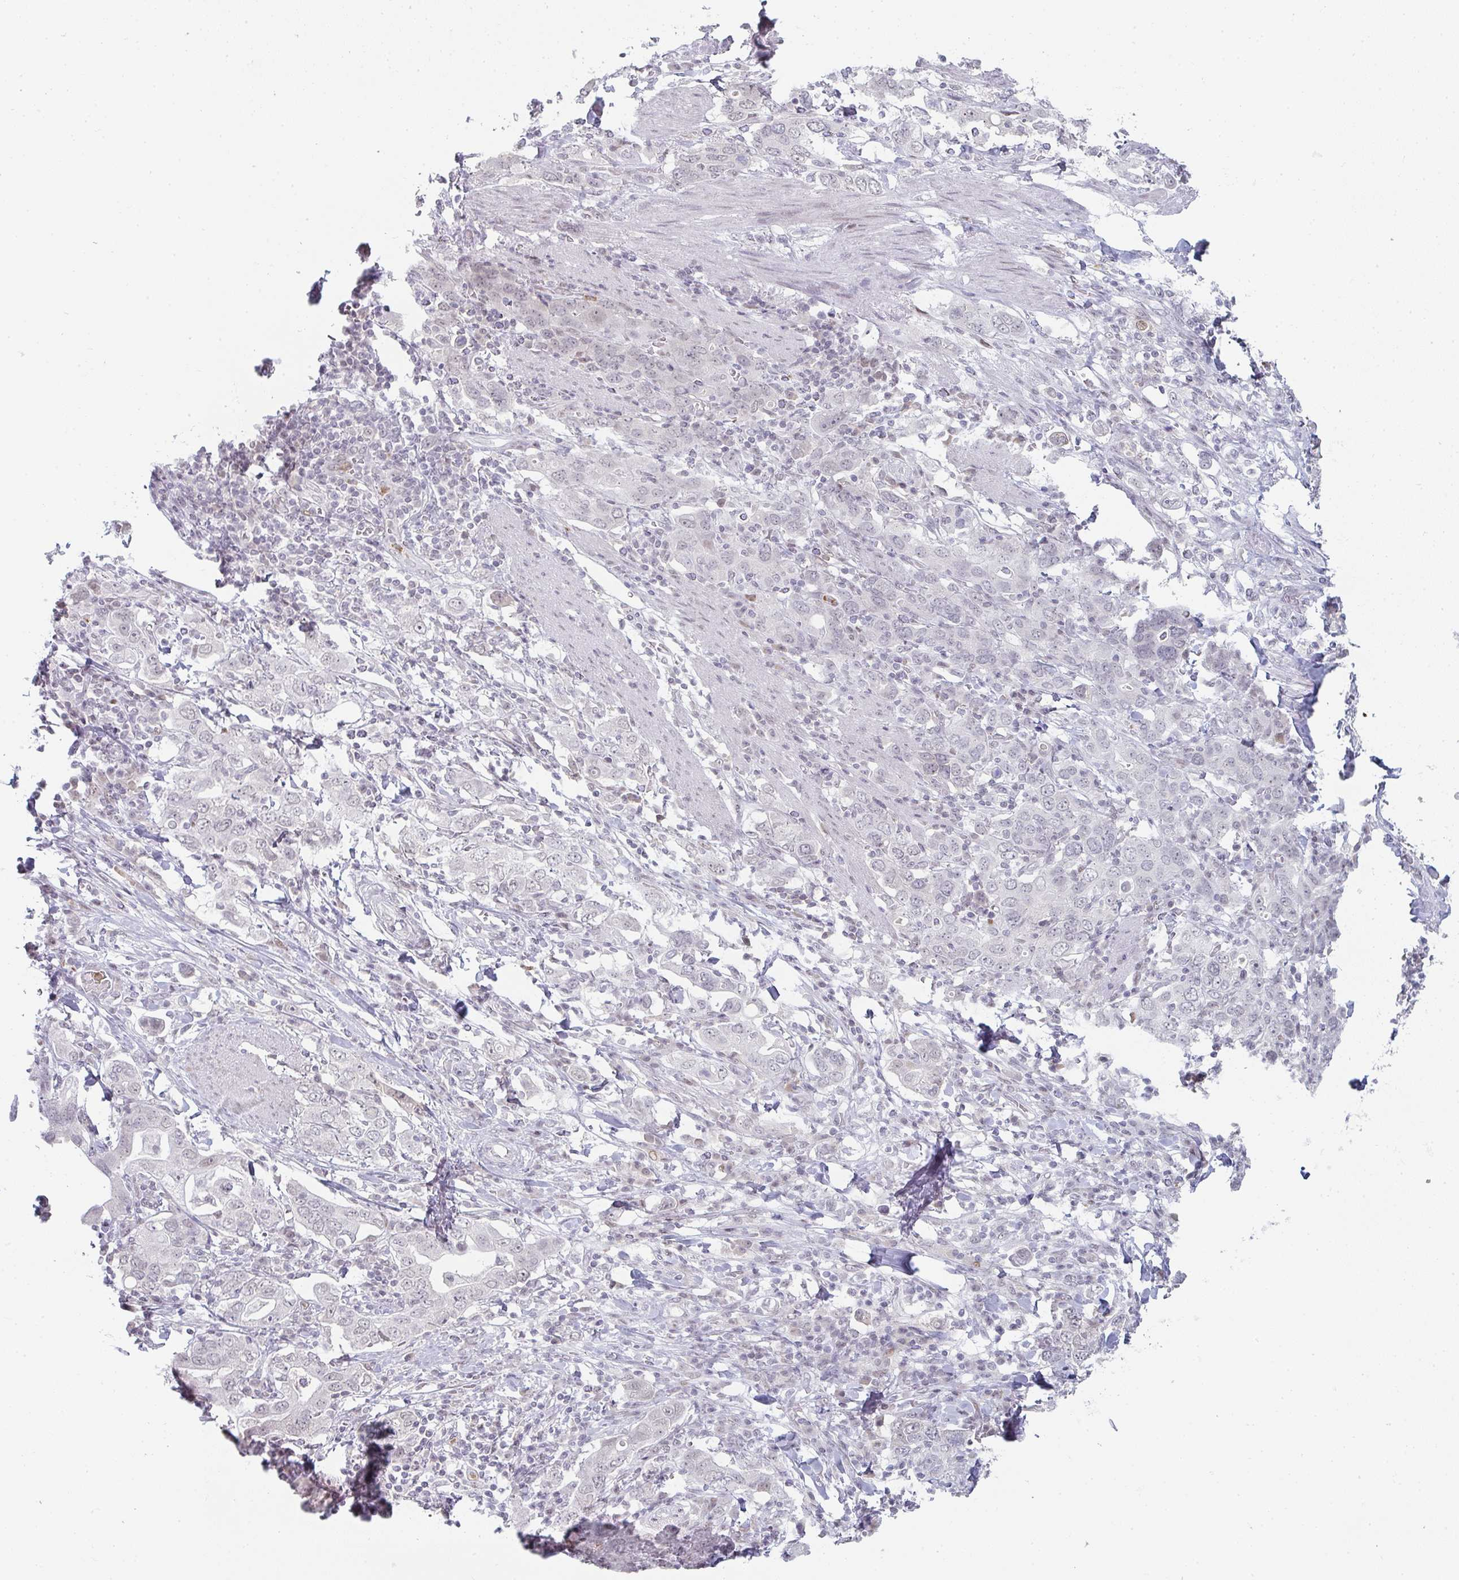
{"staining": {"intensity": "negative", "quantity": "none", "location": "none"}, "tissue": "stomach cancer", "cell_type": "Tumor cells", "image_type": "cancer", "snomed": [{"axis": "morphology", "description": "Adenocarcinoma, NOS"}, {"axis": "topography", "description": "Stomach, upper"}, {"axis": "topography", "description": "Stomach"}], "caption": "Protein analysis of stomach cancer (adenocarcinoma) displays no significant staining in tumor cells. (Brightfield microscopy of DAB (3,3'-diaminobenzidine) immunohistochemistry (IHC) at high magnification).", "gene": "LIN54", "patient": {"sex": "male", "age": 62}}